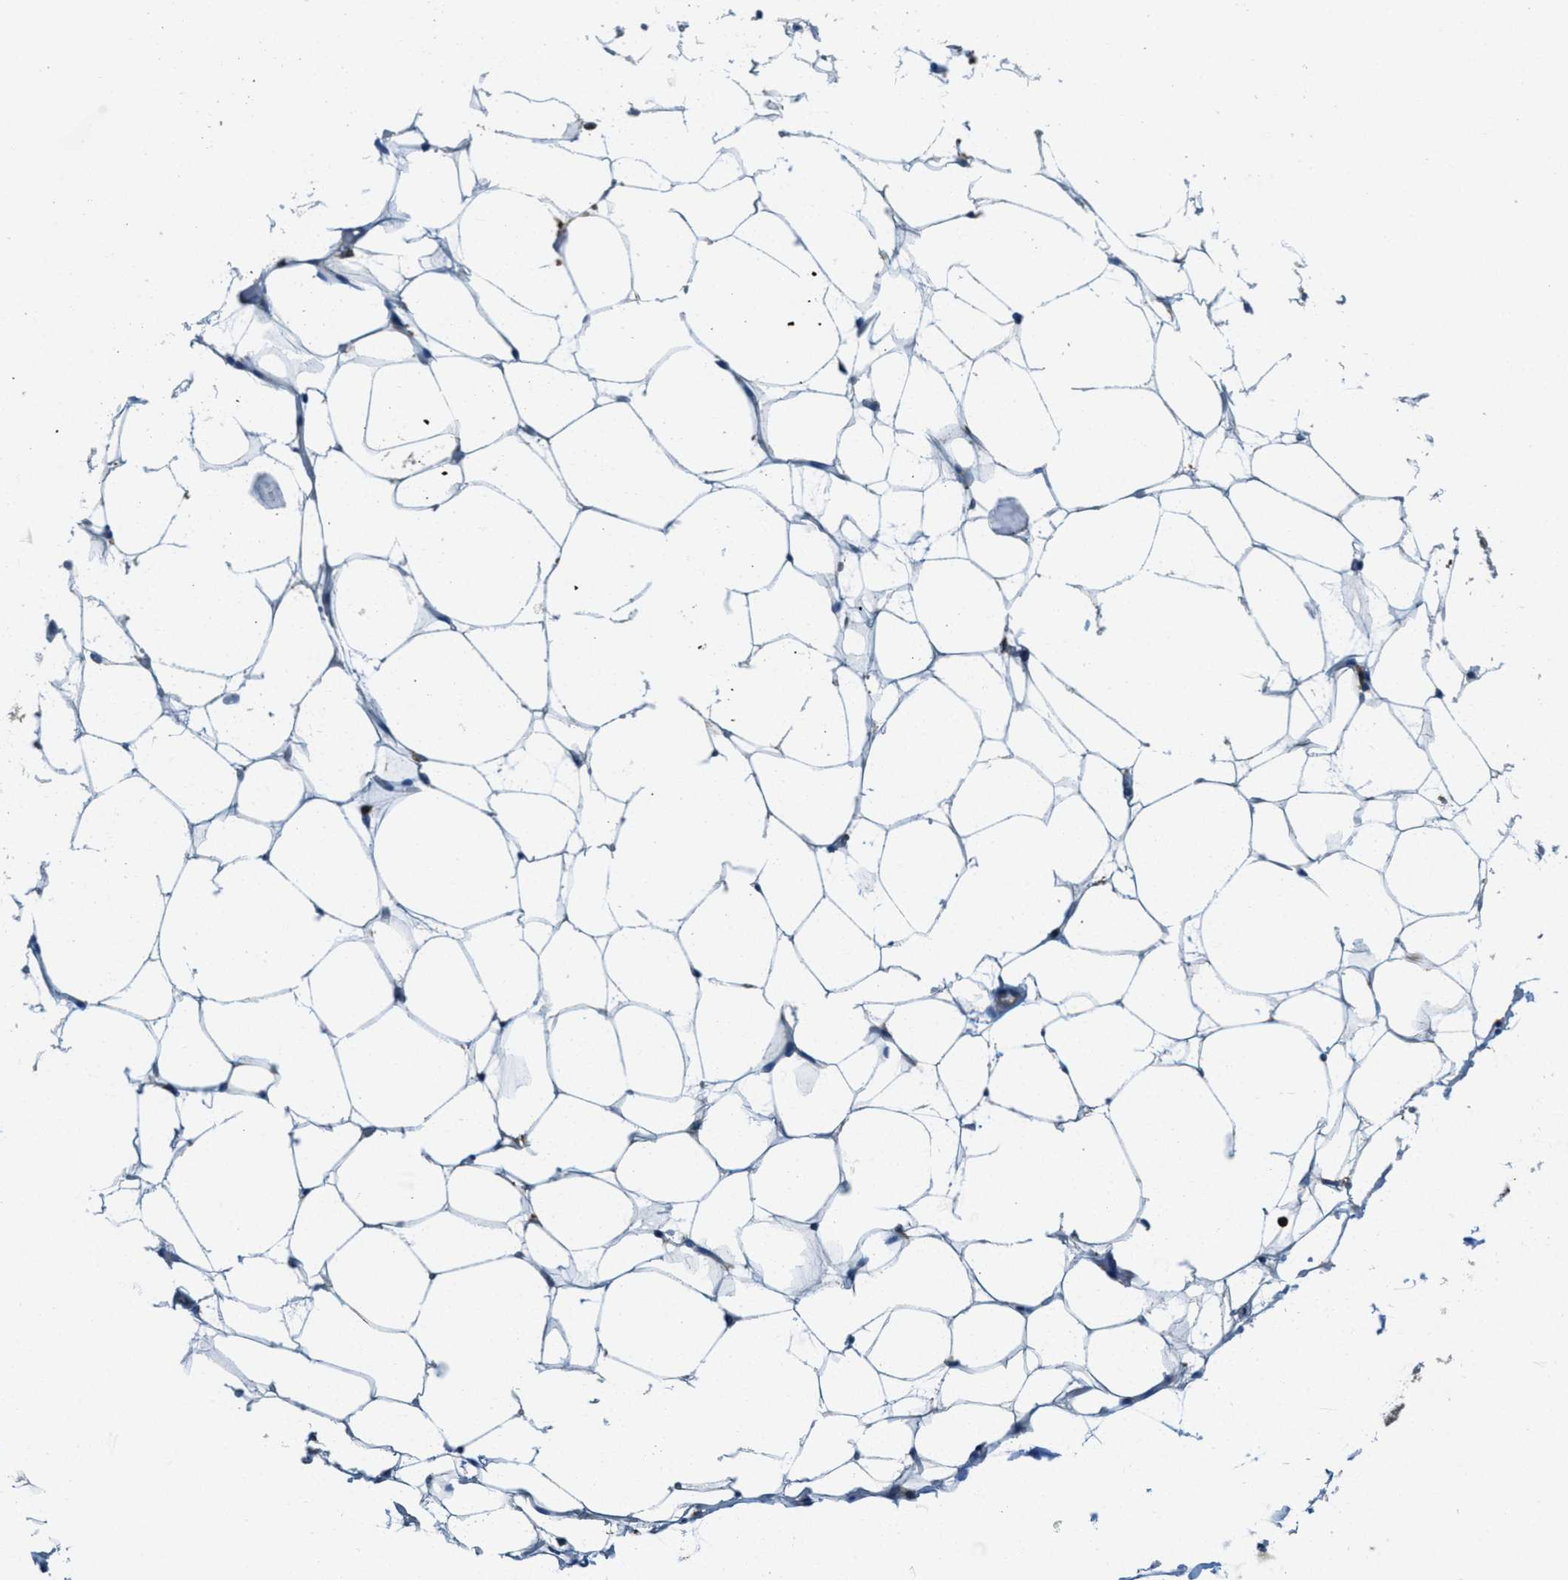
{"staining": {"intensity": "negative", "quantity": "none", "location": "none"}, "tissue": "adipose tissue", "cell_type": "Adipocytes", "image_type": "normal", "snomed": [{"axis": "morphology", "description": "Normal tissue, NOS"}, {"axis": "topography", "description": "Breast"}, {"axis": "topography", "description": "Soft tissue"}], "caption": "This is an immunohistochemistry histopathology image of benign adipose tissue. There is no expression in adipocytes.", "gene": "GRIK2", "patient": {"sex": "female", "age": 75}}